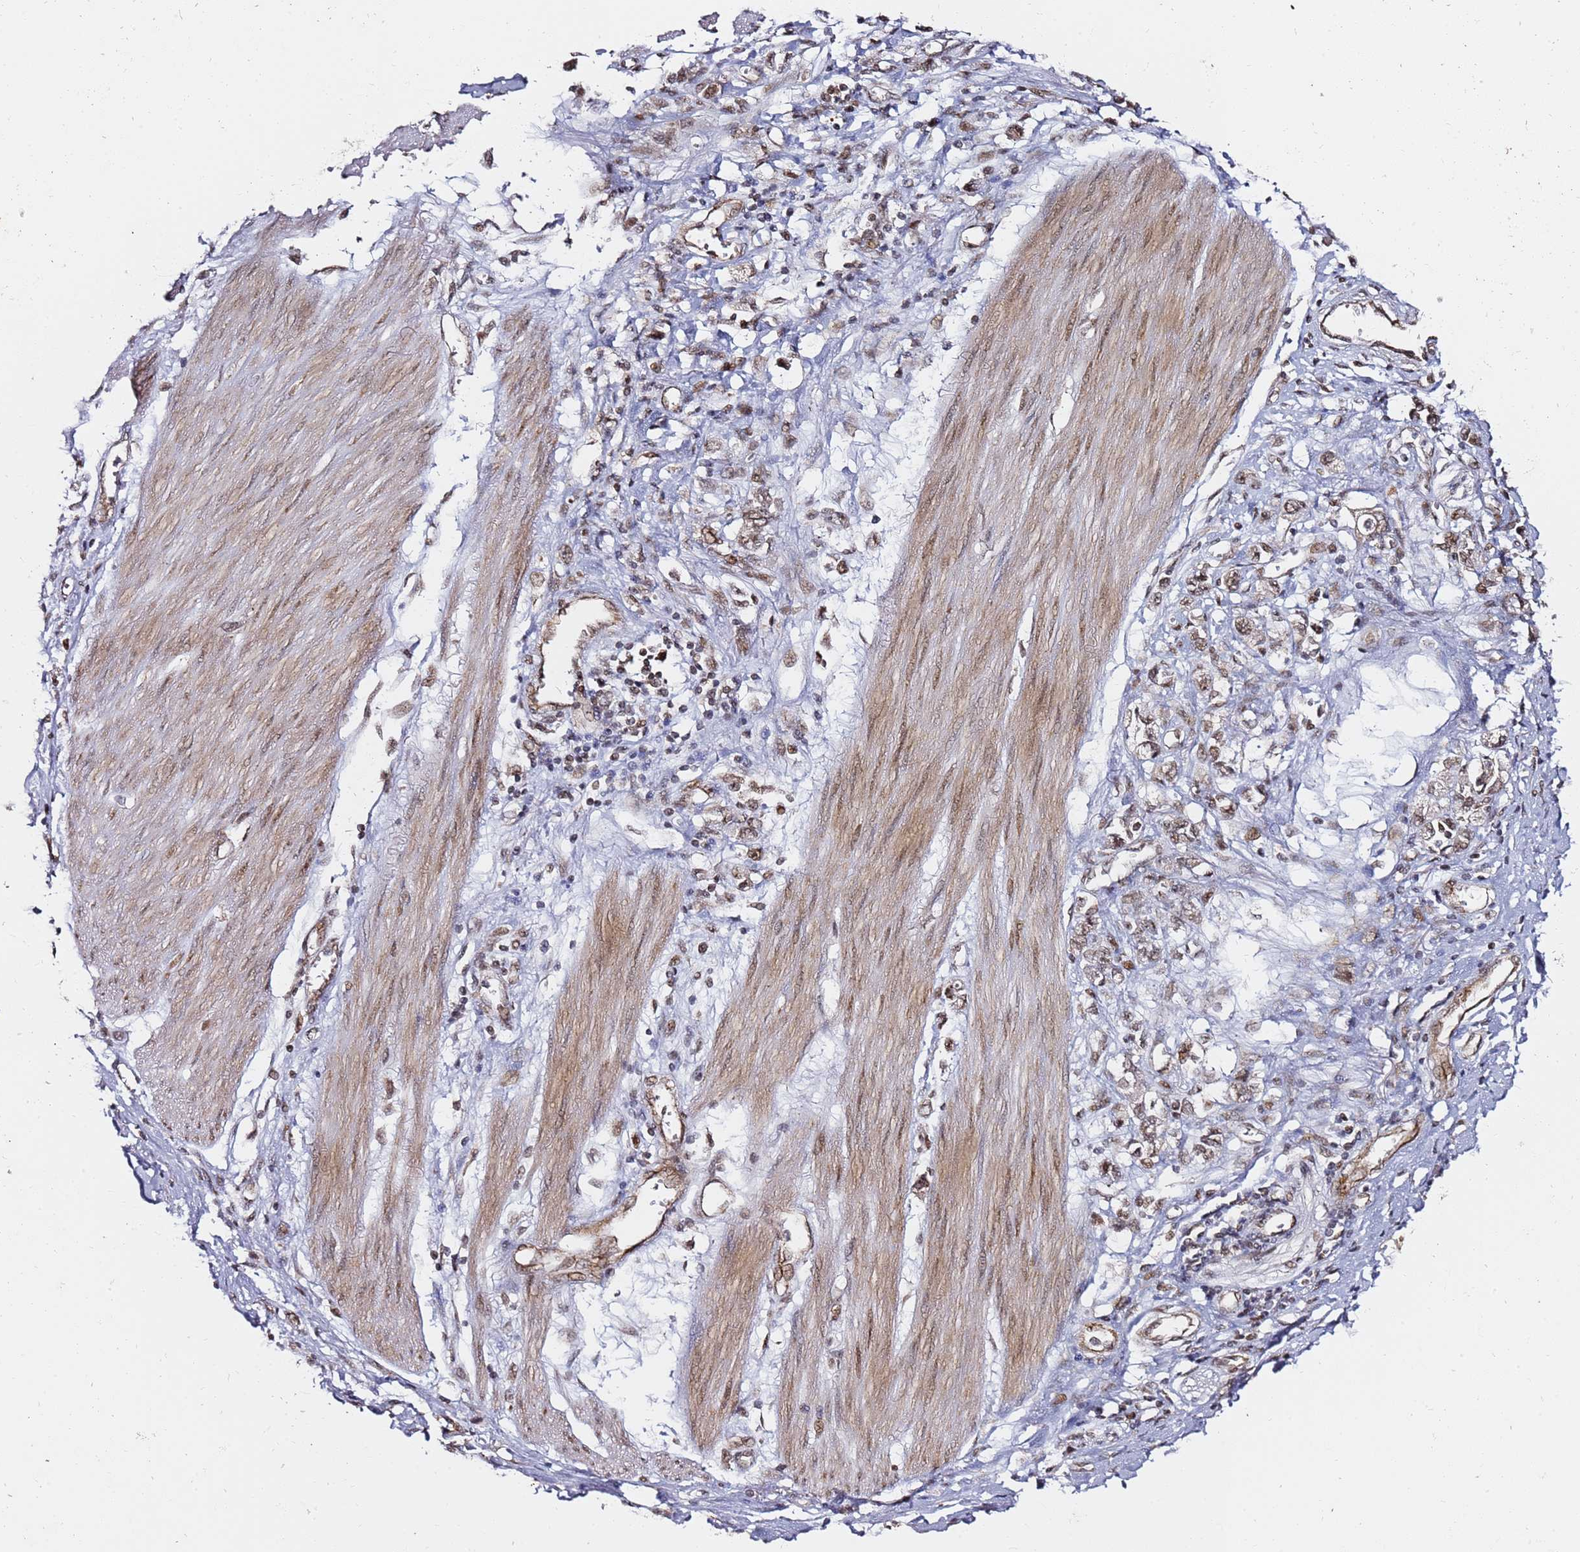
{"staining": {"intensity": "moderate", "quantity": ">75%", "location": "nuclear"}, "tissue": "stomach cancer", "cell_type": "Tumor cells", "image_type": "cancer", "snomed": [{"axis": "morphology", "description": "Adenocarcinoma, NOS"}, {"axis": "topography", "description": "Stomach"}], "caption": "Stomach cancer tissue demonstrates moderate nuclear positivity in about >75% of tumor cells", "gene": "TP53AIP1", "patient": {"sex": "female", "age": 76}}